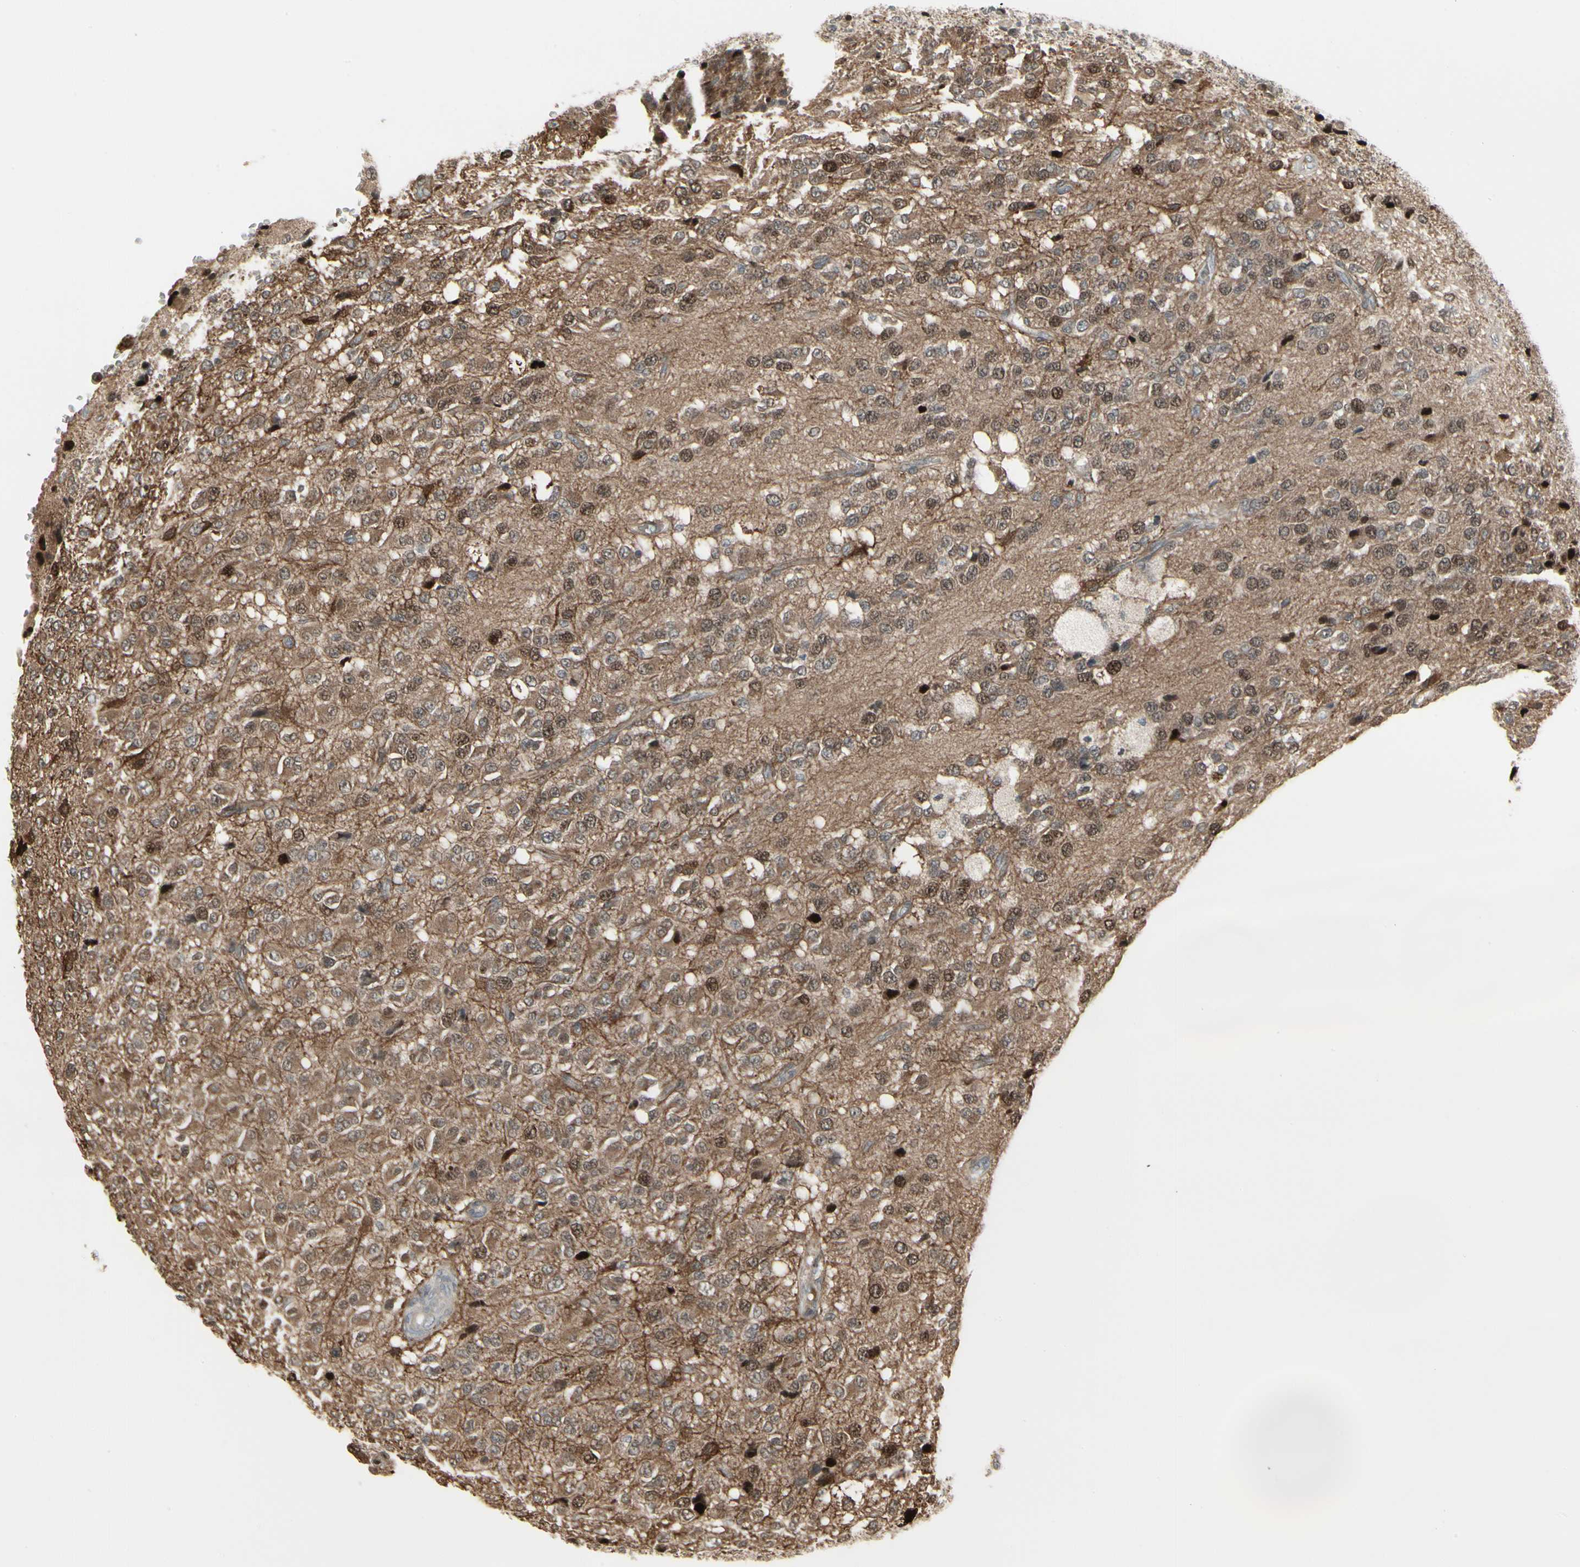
{"staining": {"intensity": "strong", "quantity": "<25%", "location": "cytoplasmic/membranous,nuclear"}, "tissue": "glioma", "cell_type": "Tumor cells", "image_type": "cancer", "snomed": [{"axis": "morphology", "description": "Glioma, malignant, High grade"}, {"axis": "topography", "description": "pancreas cauda"}], "caption": "Glioma stained for a protein demonstrates strong cytoplasmic/membranous and nuclear positivity in tumor cells. (DAB IHC with brightfield microscopy, high magnification).", "gene": "IGFBP6", "patient": {"sex": "male", "age": 60}}